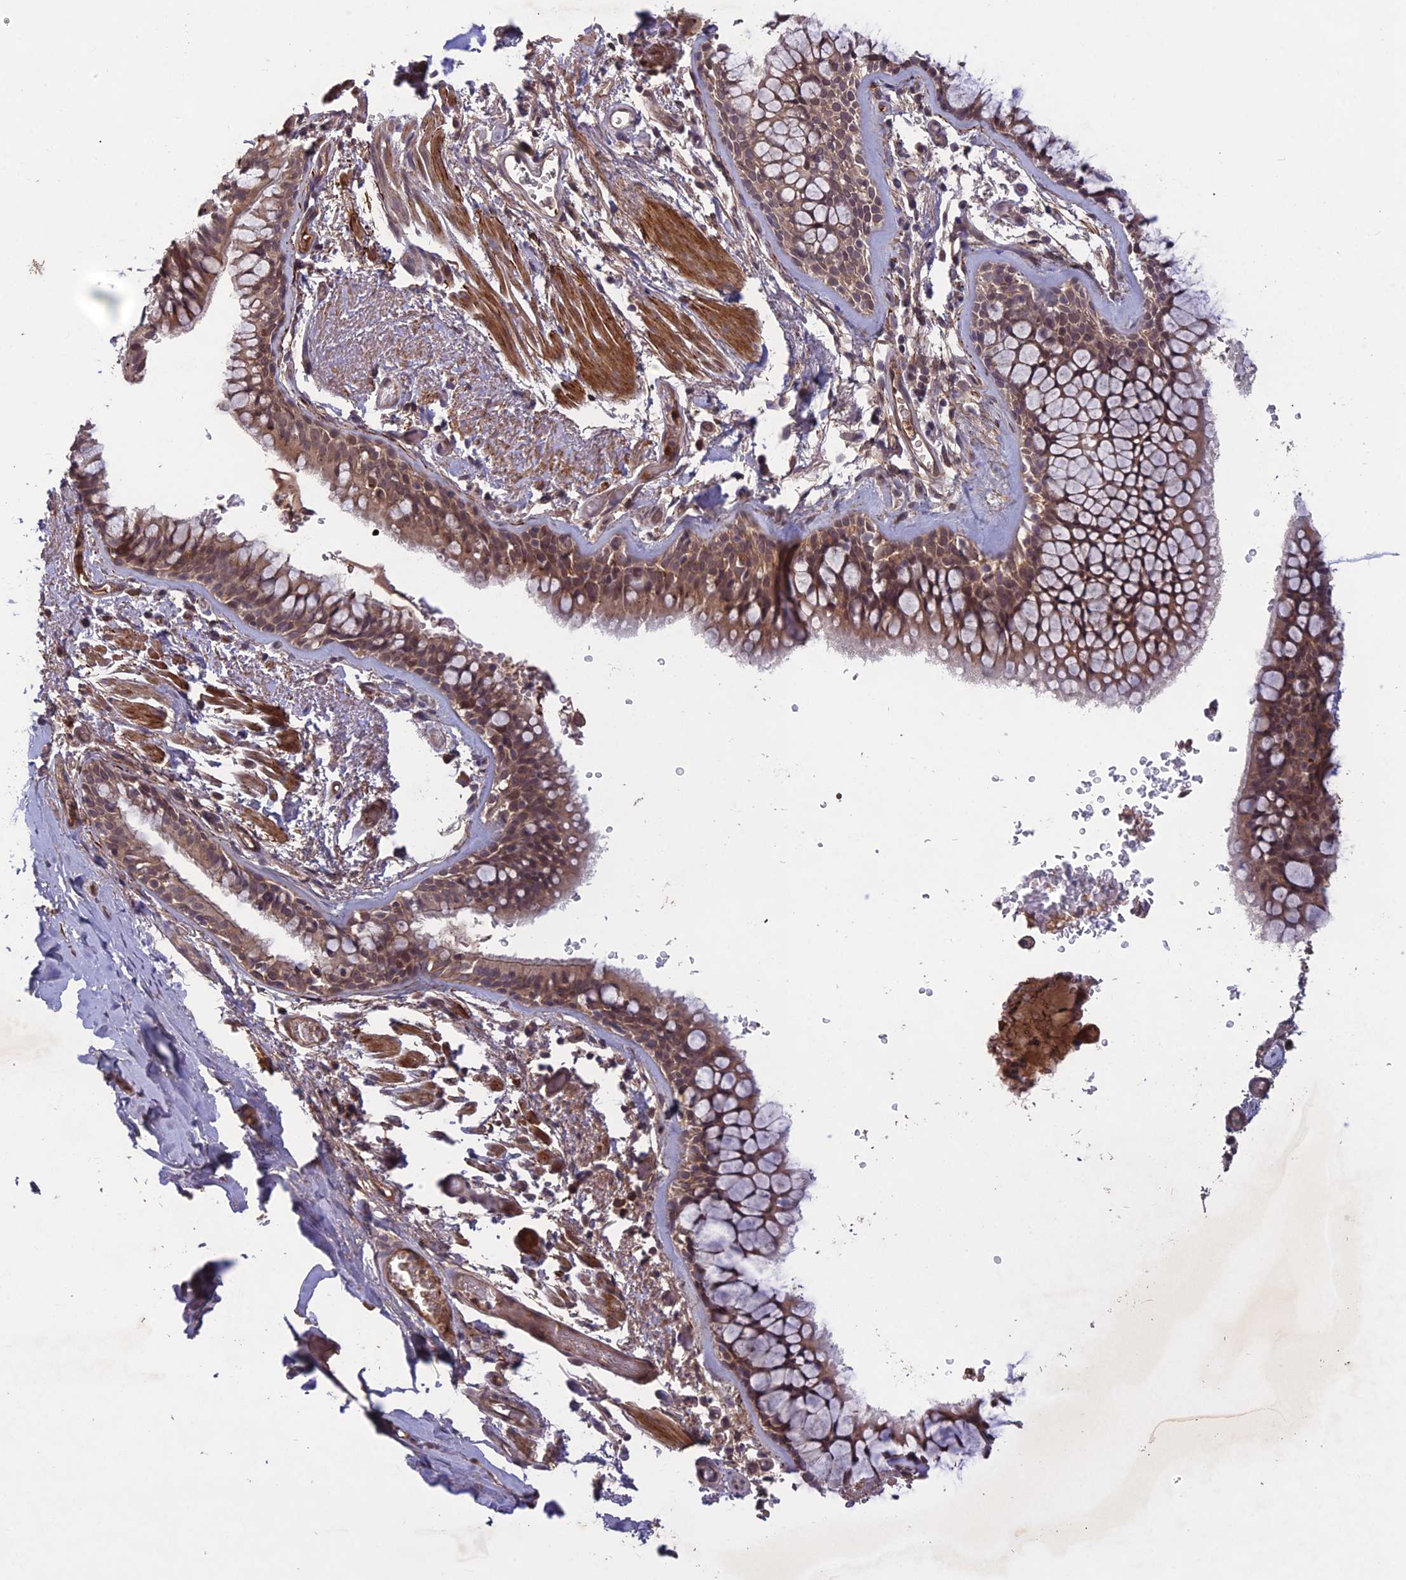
{"staining": {"intensity": "moderate", "quantity": ">75%", "location": "cytoplasmic/membranous"}, "tissue": "bronchus", "cell_type": "Respiratory epithelial cells", "image_type": "normal", "snomed": [{"axis": "morphology", "description": "Normal tissue, NOS"}, {"axis": "topography", "description": "Bronchus"}], "caption": "Immunohistochemistry (IHC) of benign bronchus shows medium levels of moderate cytoplasmic/membranous positivity in about >75% of respiratory epithelial cells. (brown staining indicates protein expression, while blue staining denotes nuclei).", "gene": "ADO", "patient": {"sex": "male", "age": 65}}